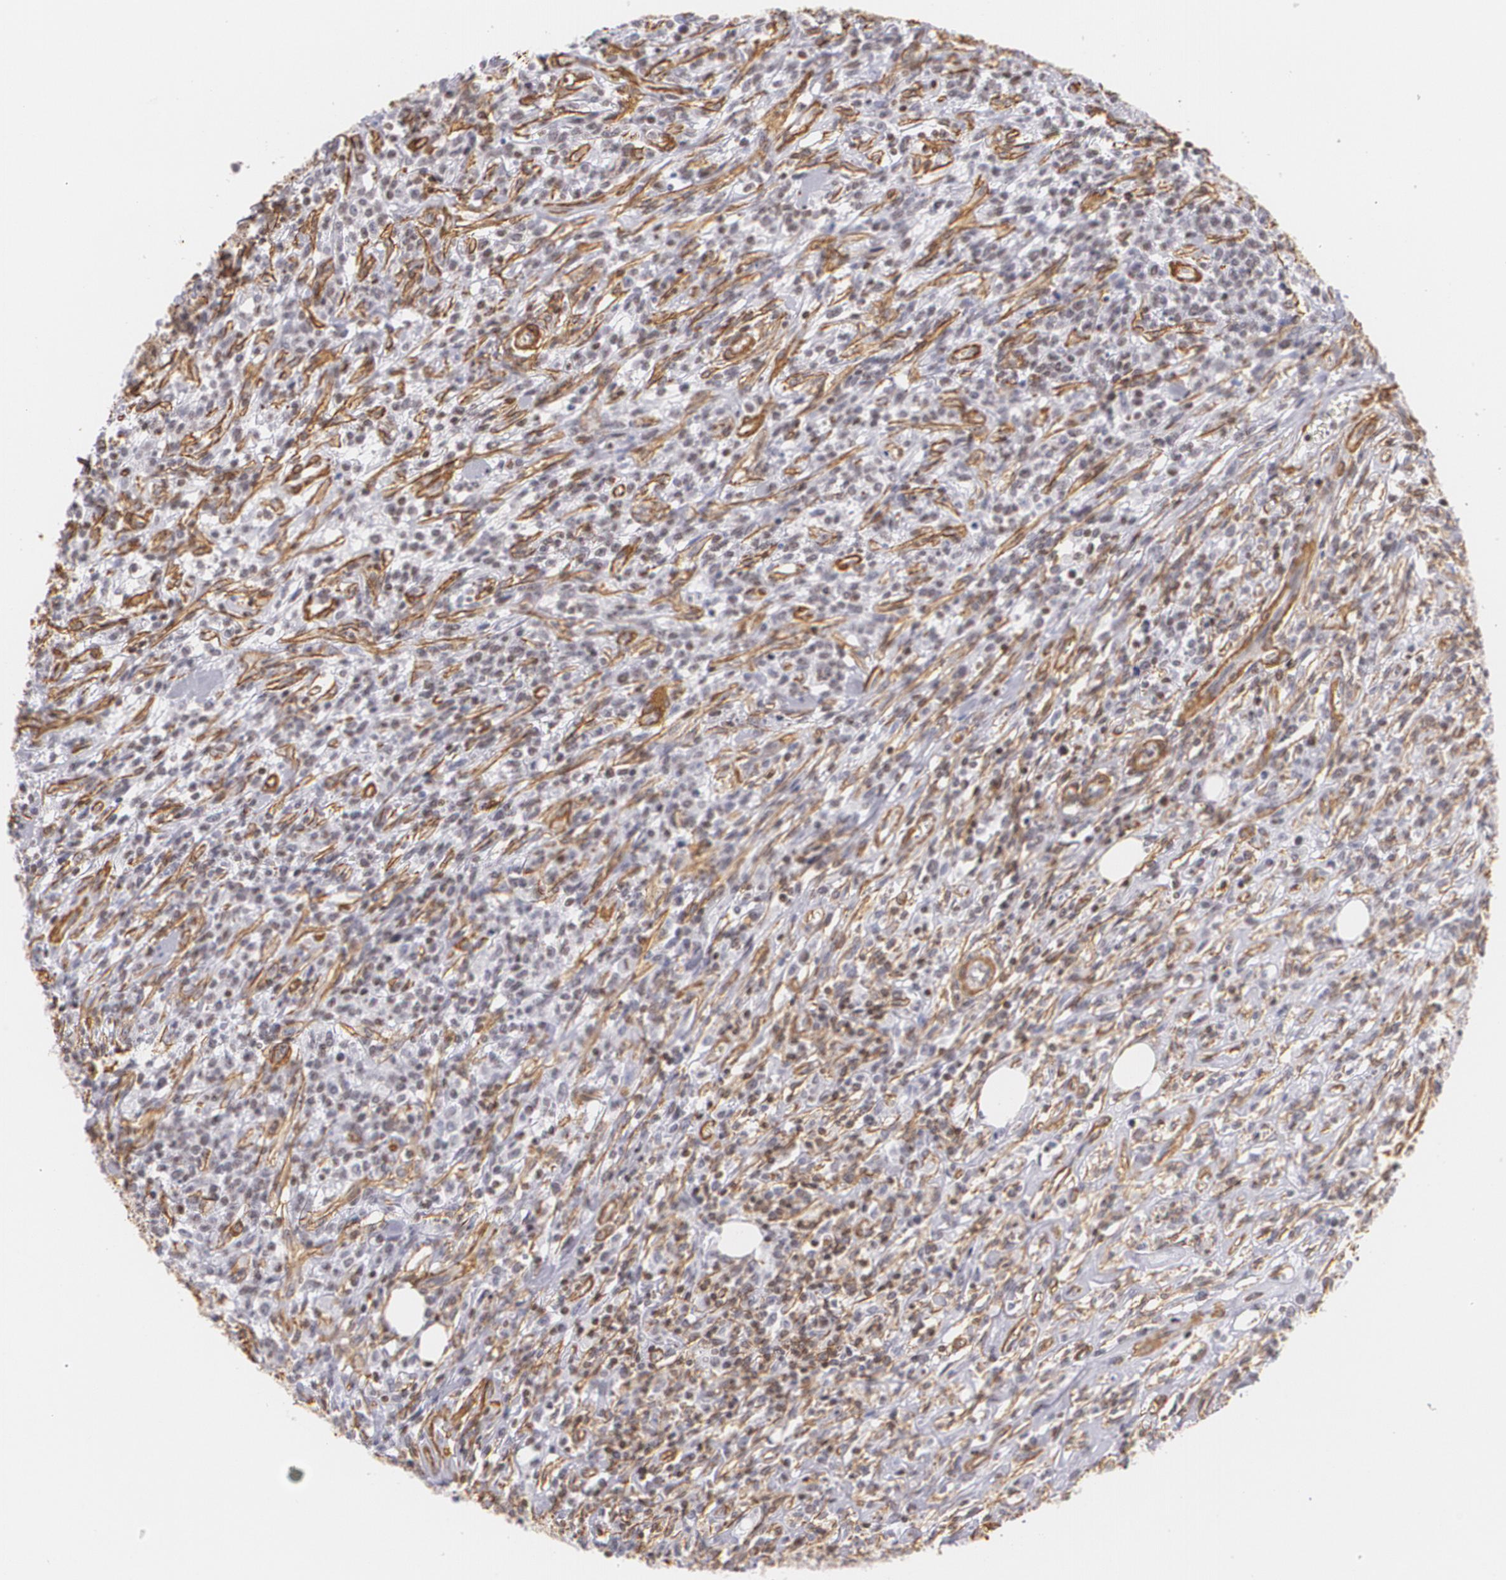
{"staining": {"intensity": "negative", "quantity": "none", "location": "none"}, "tissue": "lymphoma", "cell_type": "Tumor cells", "image_type": "cancer", "snomed": [{"axis": "morphology", "description": "Malignant lymphoma, non-Hodgkin's type, High grade"}, {"axis": "topography", "description": "Lymph node"}], "caption": "There is no significant positivity in tumor cells of high-grade malignant lymphoma, non-Hodgkin's type.", "gene": "VAMP1", "patient": {"sex": "female", "age": 73}}